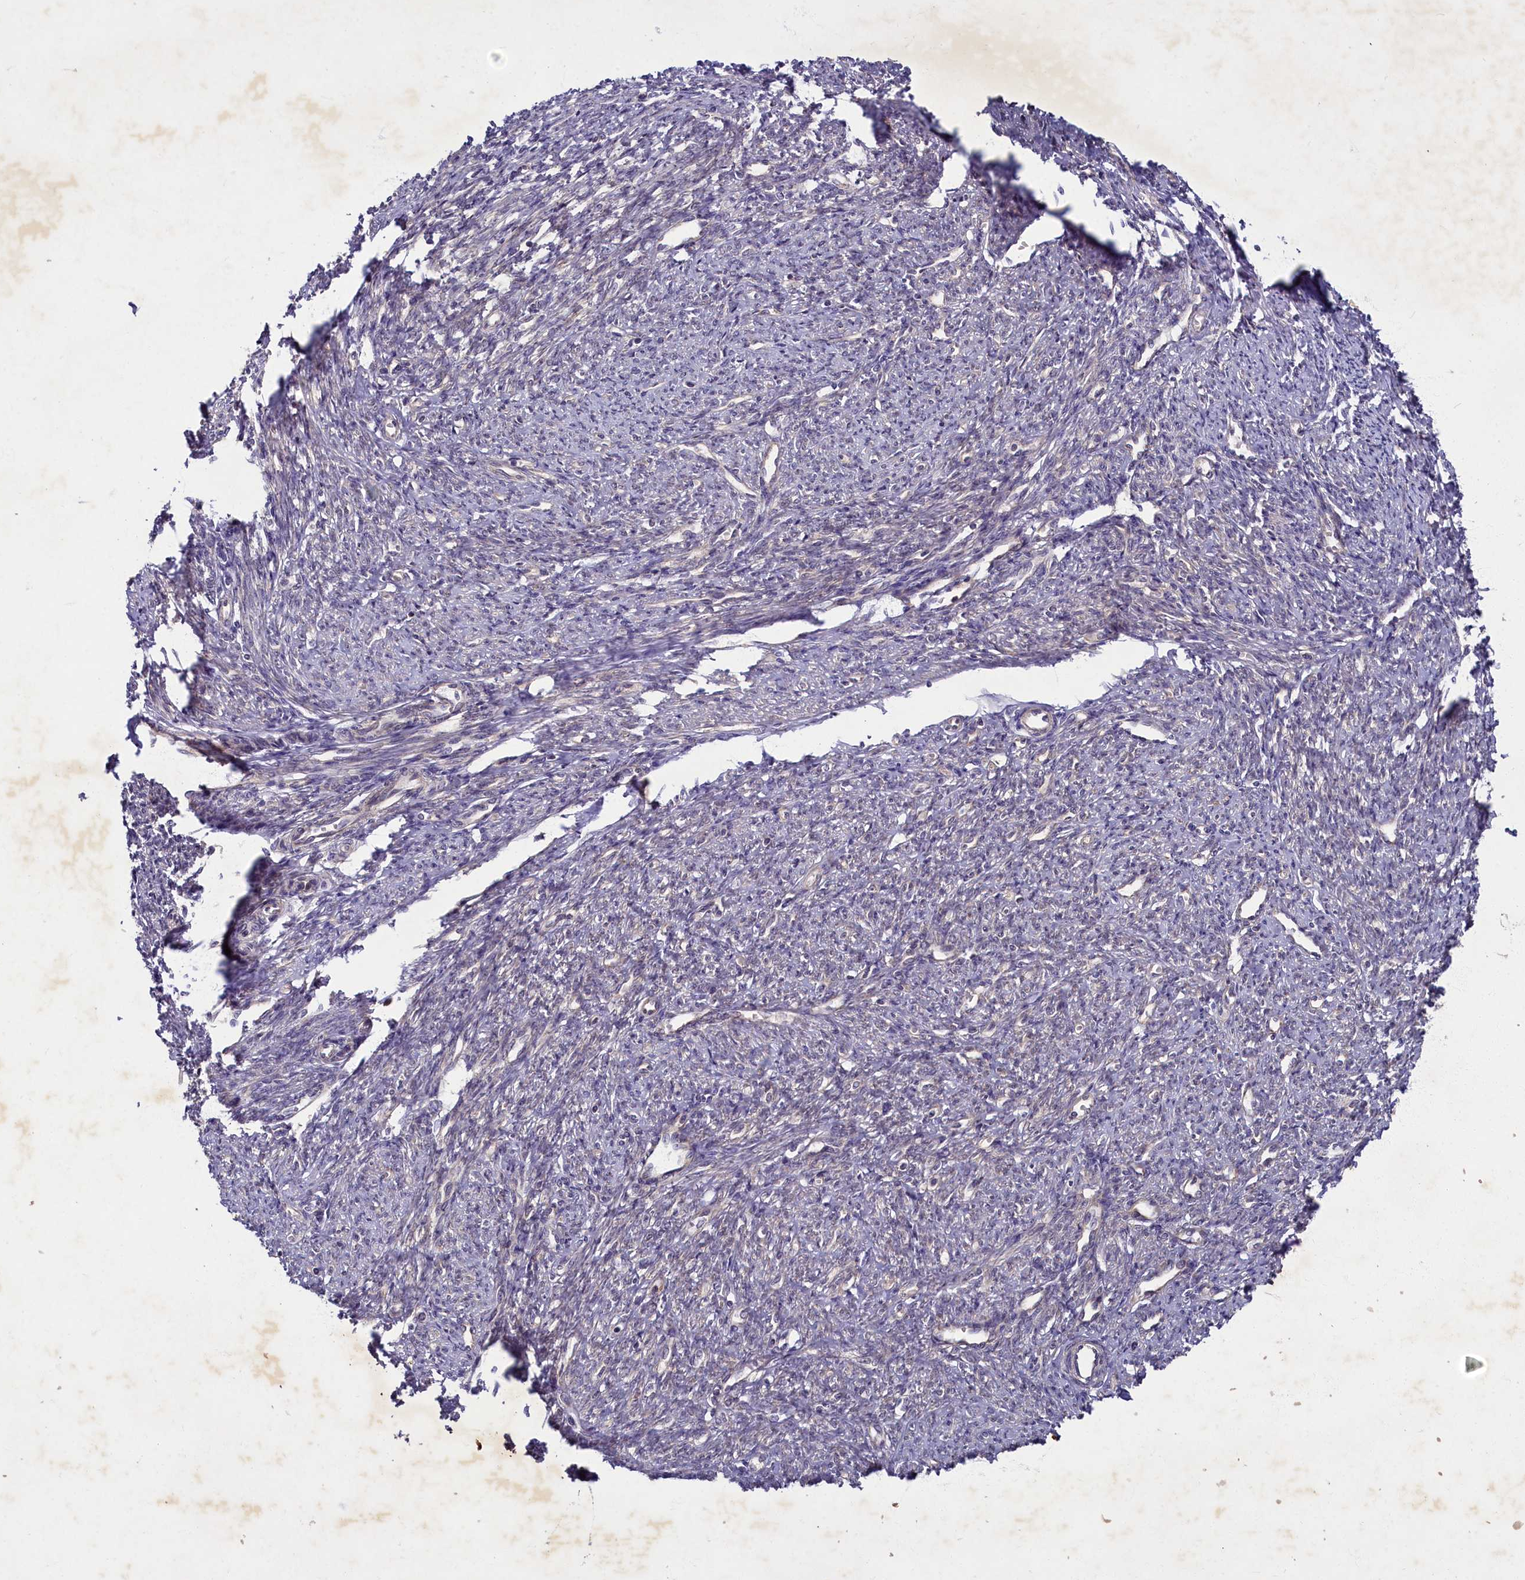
{"staining": {"intensity": "moderate", "quantity": "25%-75%", "location": "cytoplasmic/membranous"}, "tissue": "smooth muscle", "cell_type": "Smooth muscle cells", "image_type": "normal", "snomed": [{"axis": "morphology", "description": "Normal tissue, NOS"}, {"axis": "topography", "description": "Smooth muscle"}, {"axis": "topography", "description": "Uterus"}], "caption": "IHC photomicrograph of benign smooth muscle: smooth muscle stained using IHC exhibits medium levels of moderate protein expression localized specifically in the cytoplasmic/membranous of smooth muscle cells, appearing as a cytoplasmic/membranous brown color.", "gene": "BICD1", "patient": {"sex": "female", "age": 59}}